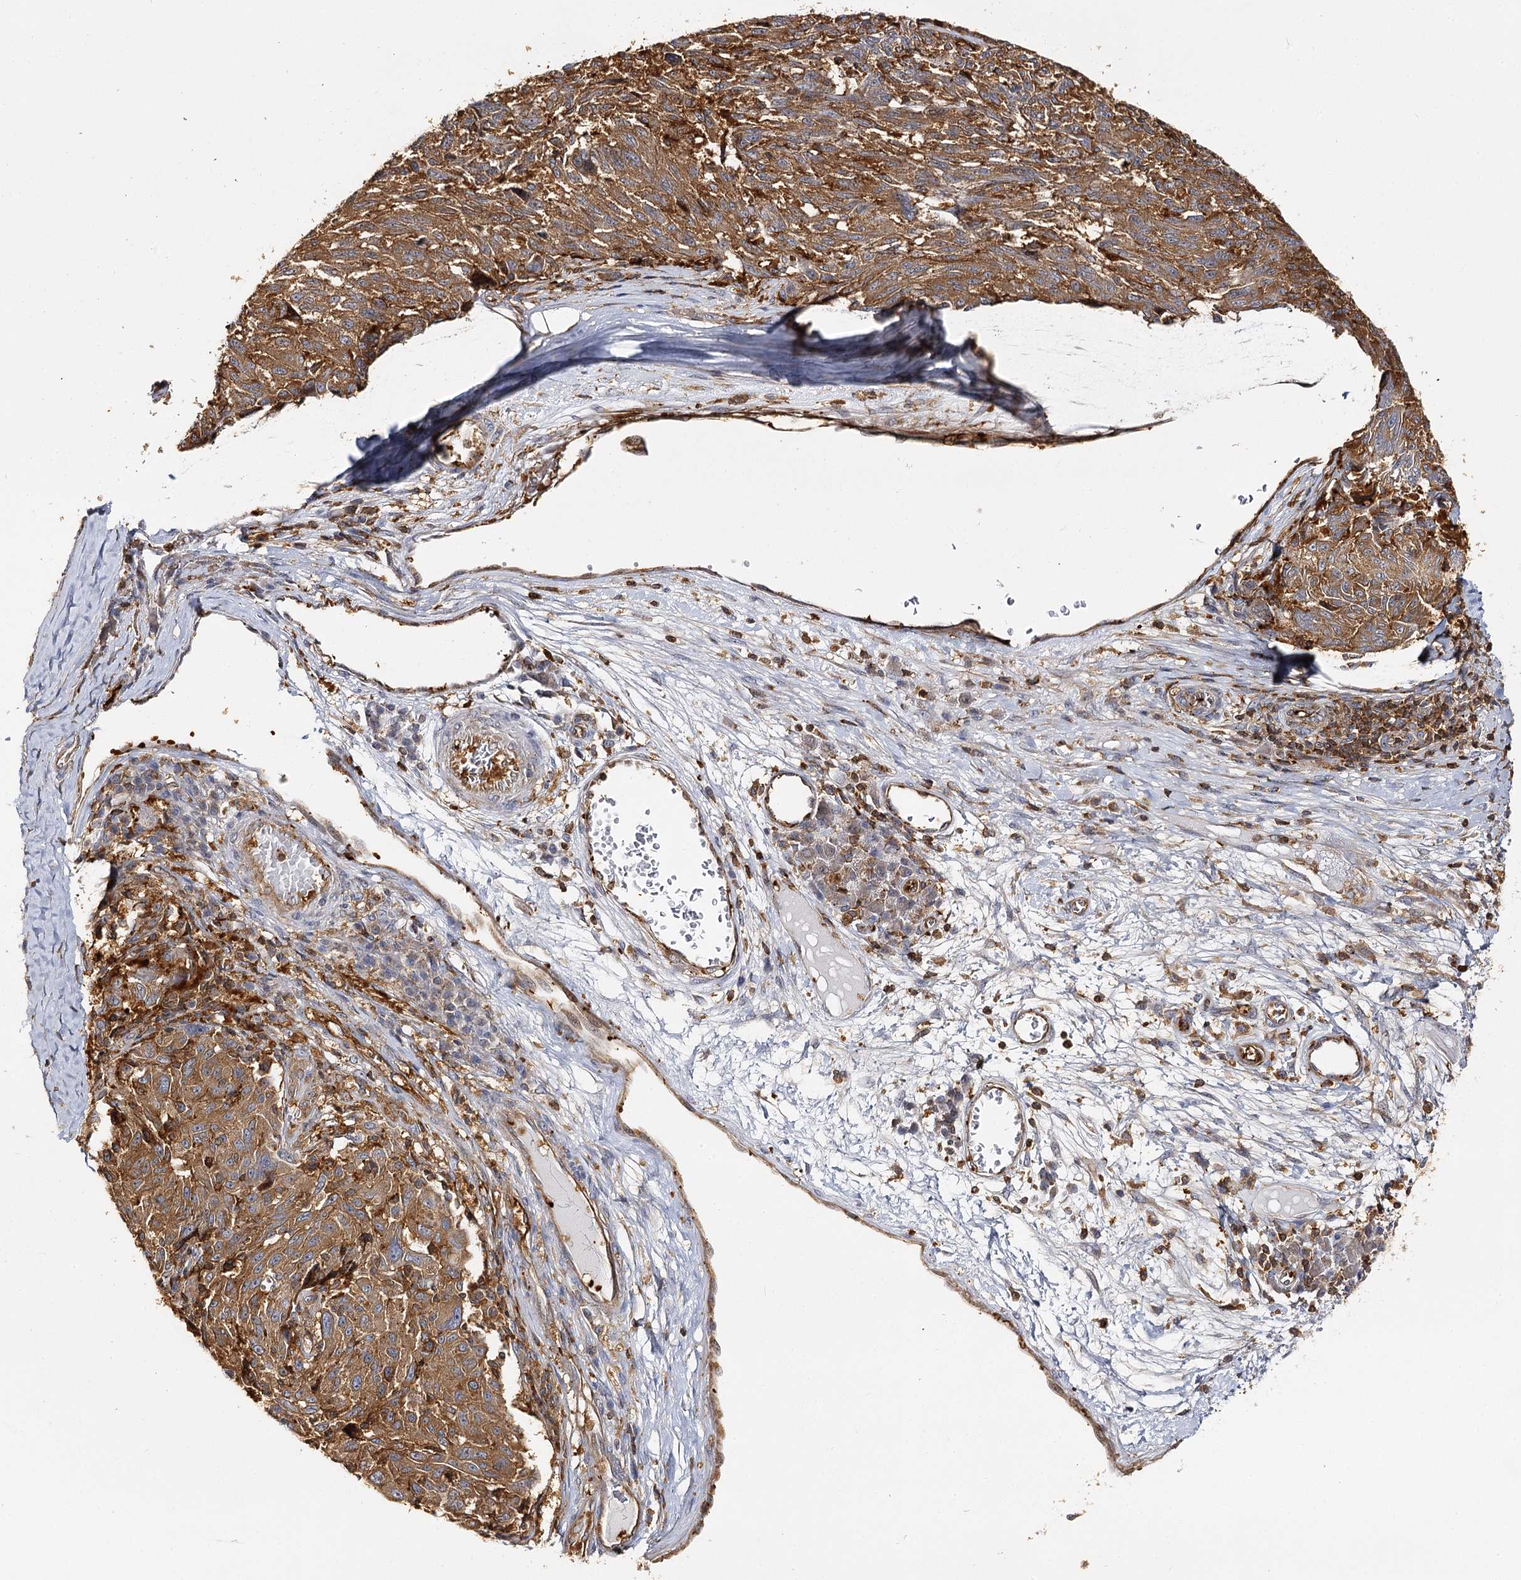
{"staining": {"intensity": "moderate", "quantity": ">75%", "location": "cytoplasmic/membranous"}, "tissue": "melanoma", "cell_type": "Tumor cells", "image_type": "cancer", "snomed": [{"axis": "morphology", "description": "Malignant melanoma, NOS"}, {"axis": "topography", "description": "Skin"}], "caption": "Malignant melanoma stained for a protein (brown) exhibits moderate cytoplasmic/membranous positive staining in approximately >75% of tumor cells.", "gene": "SEC24B", "patient": {"sex": "male", "age": 53}}